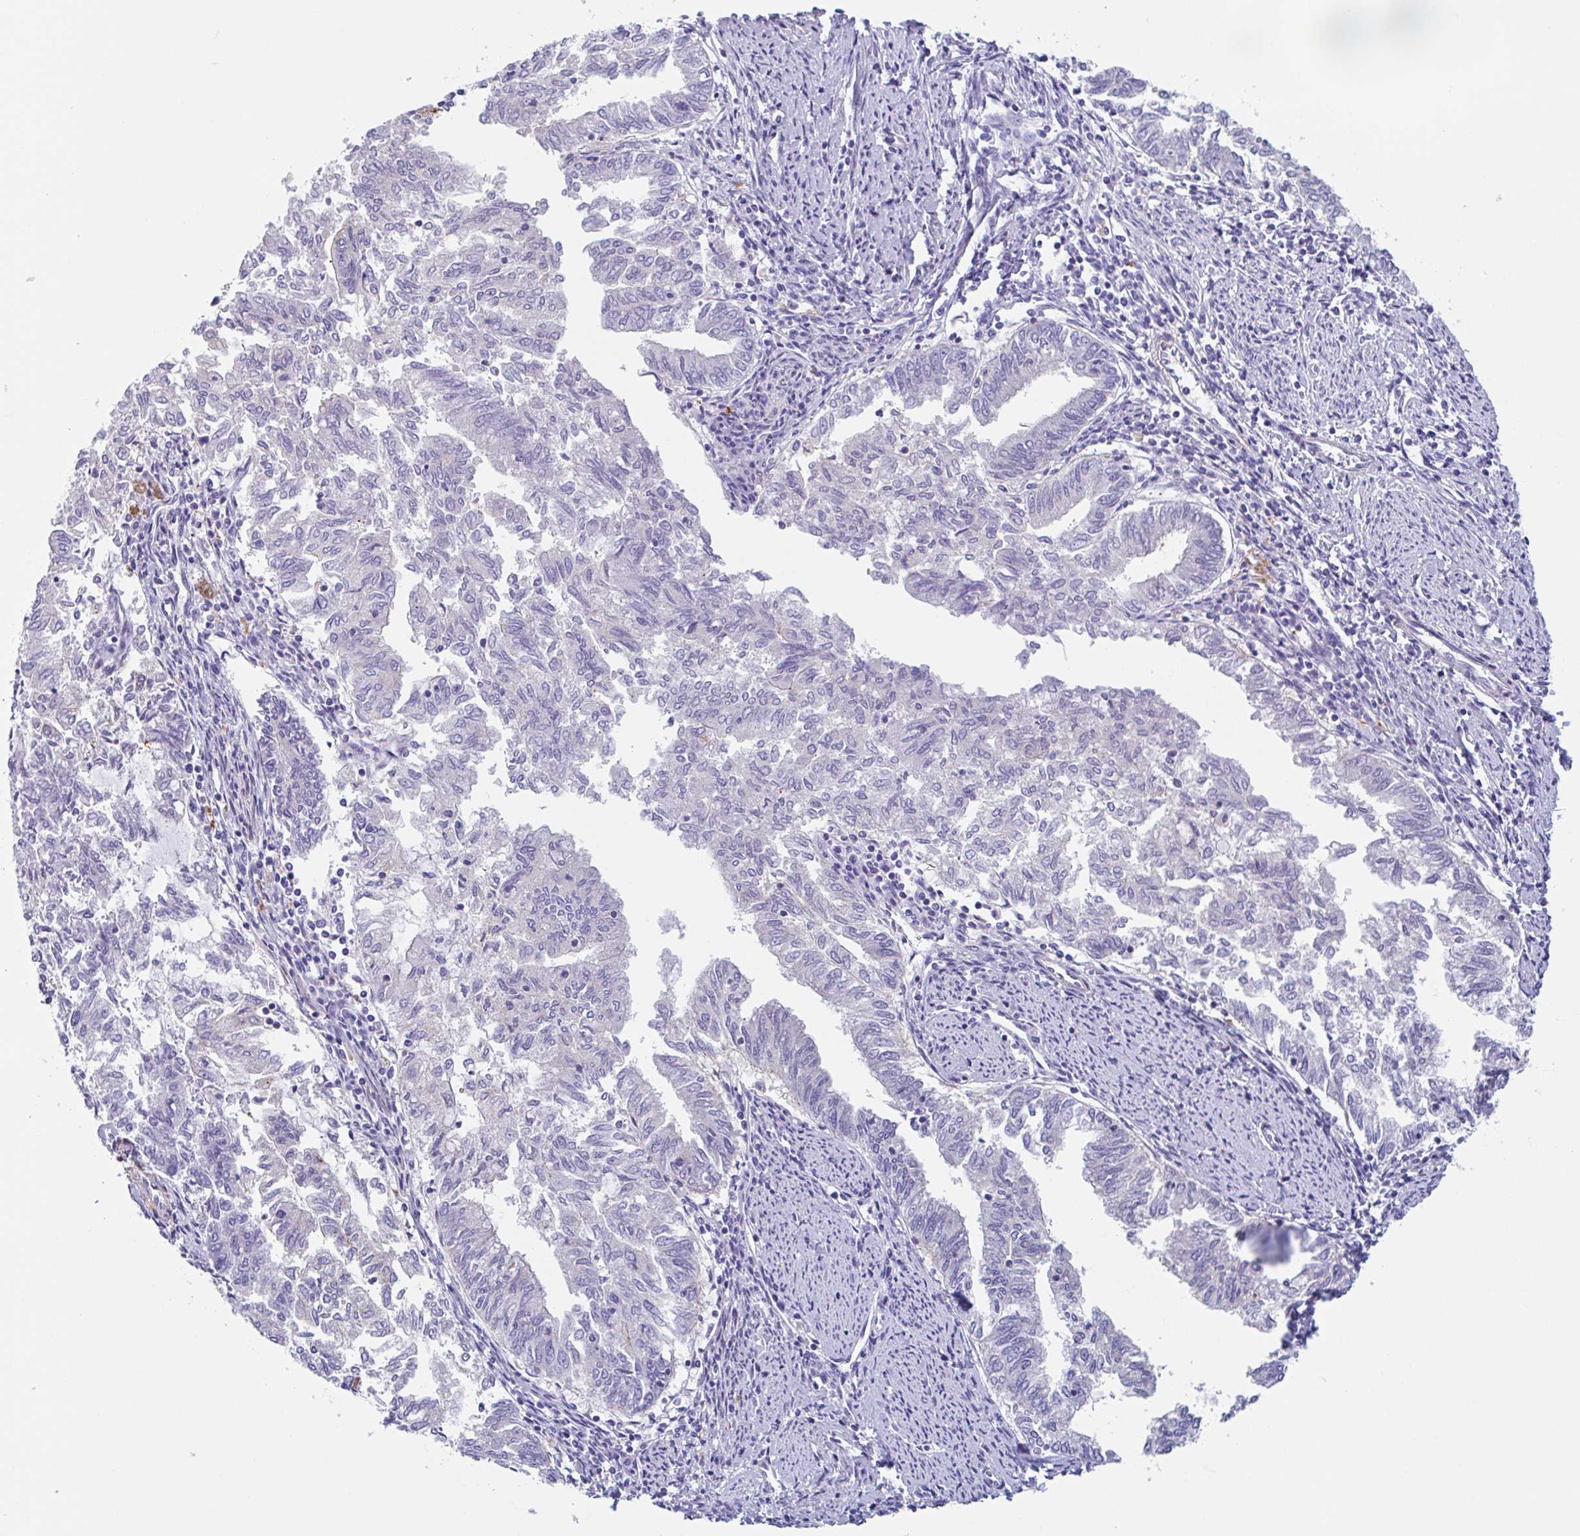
{"staining": {"intensity": "negative", "quantity": "none", "location": "none"}, "tissue": "endometrial cancer", "cell_type": "Tumor cells", "image_type": "cancer", "snomed": [{"axis": "morphology", "description": "Adenocarcinoma, NOS"}, {"axis": "topography", "description": "Endometrium"}], "caption": "Immunohistochemistry image of neoplastic tissue: endometrial cancer (adenocarcinoma) stained with DAB (3,3'-diaminobenzidine) displays no significant protein expression in tumor cells.", "gene": "LENG9", "patient": {"sex": "female", "age": 79}}